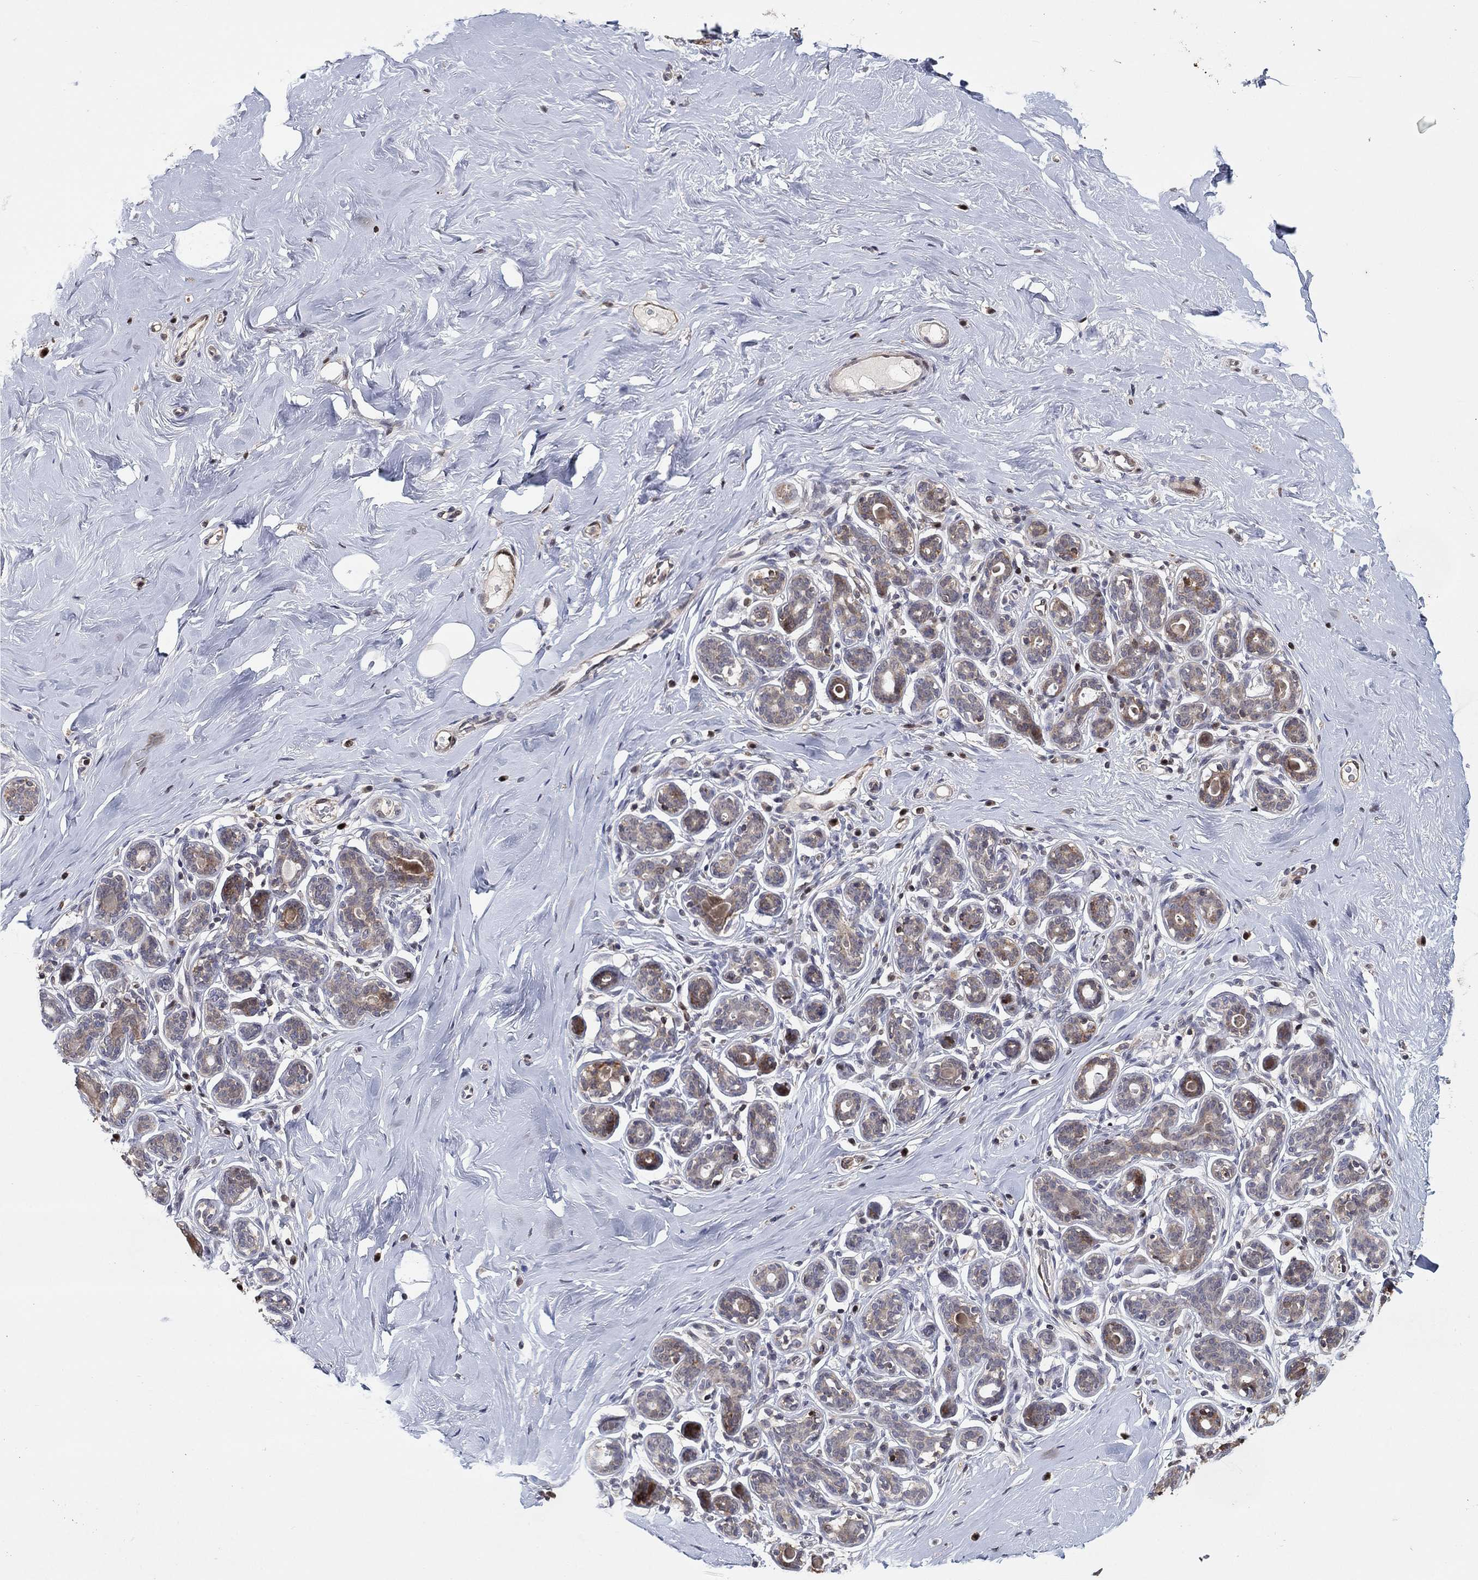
{"staining": {"intensity": "moderate", "quantity": "<25%", "location": "cytoplasmic/membranous"}, "tissue": "breast", "cell_type": "Glandular cells", "image_type": "normal", "snomed": [{"axis": "morphology", "description": "Normal tissue, NOS"}, {"axis": "topography", "description": "Skin"}, {"axis": "topography", "description": "Breast"}], "caption": "Moderate cytoplasmic/membranous expression for a protein is appreciated in about <25% of glandular cells of benign breast using immunohistochemistry (IHC).", "gene": "LPCAT4", "patient": {"sex": "female", "age": 43}}